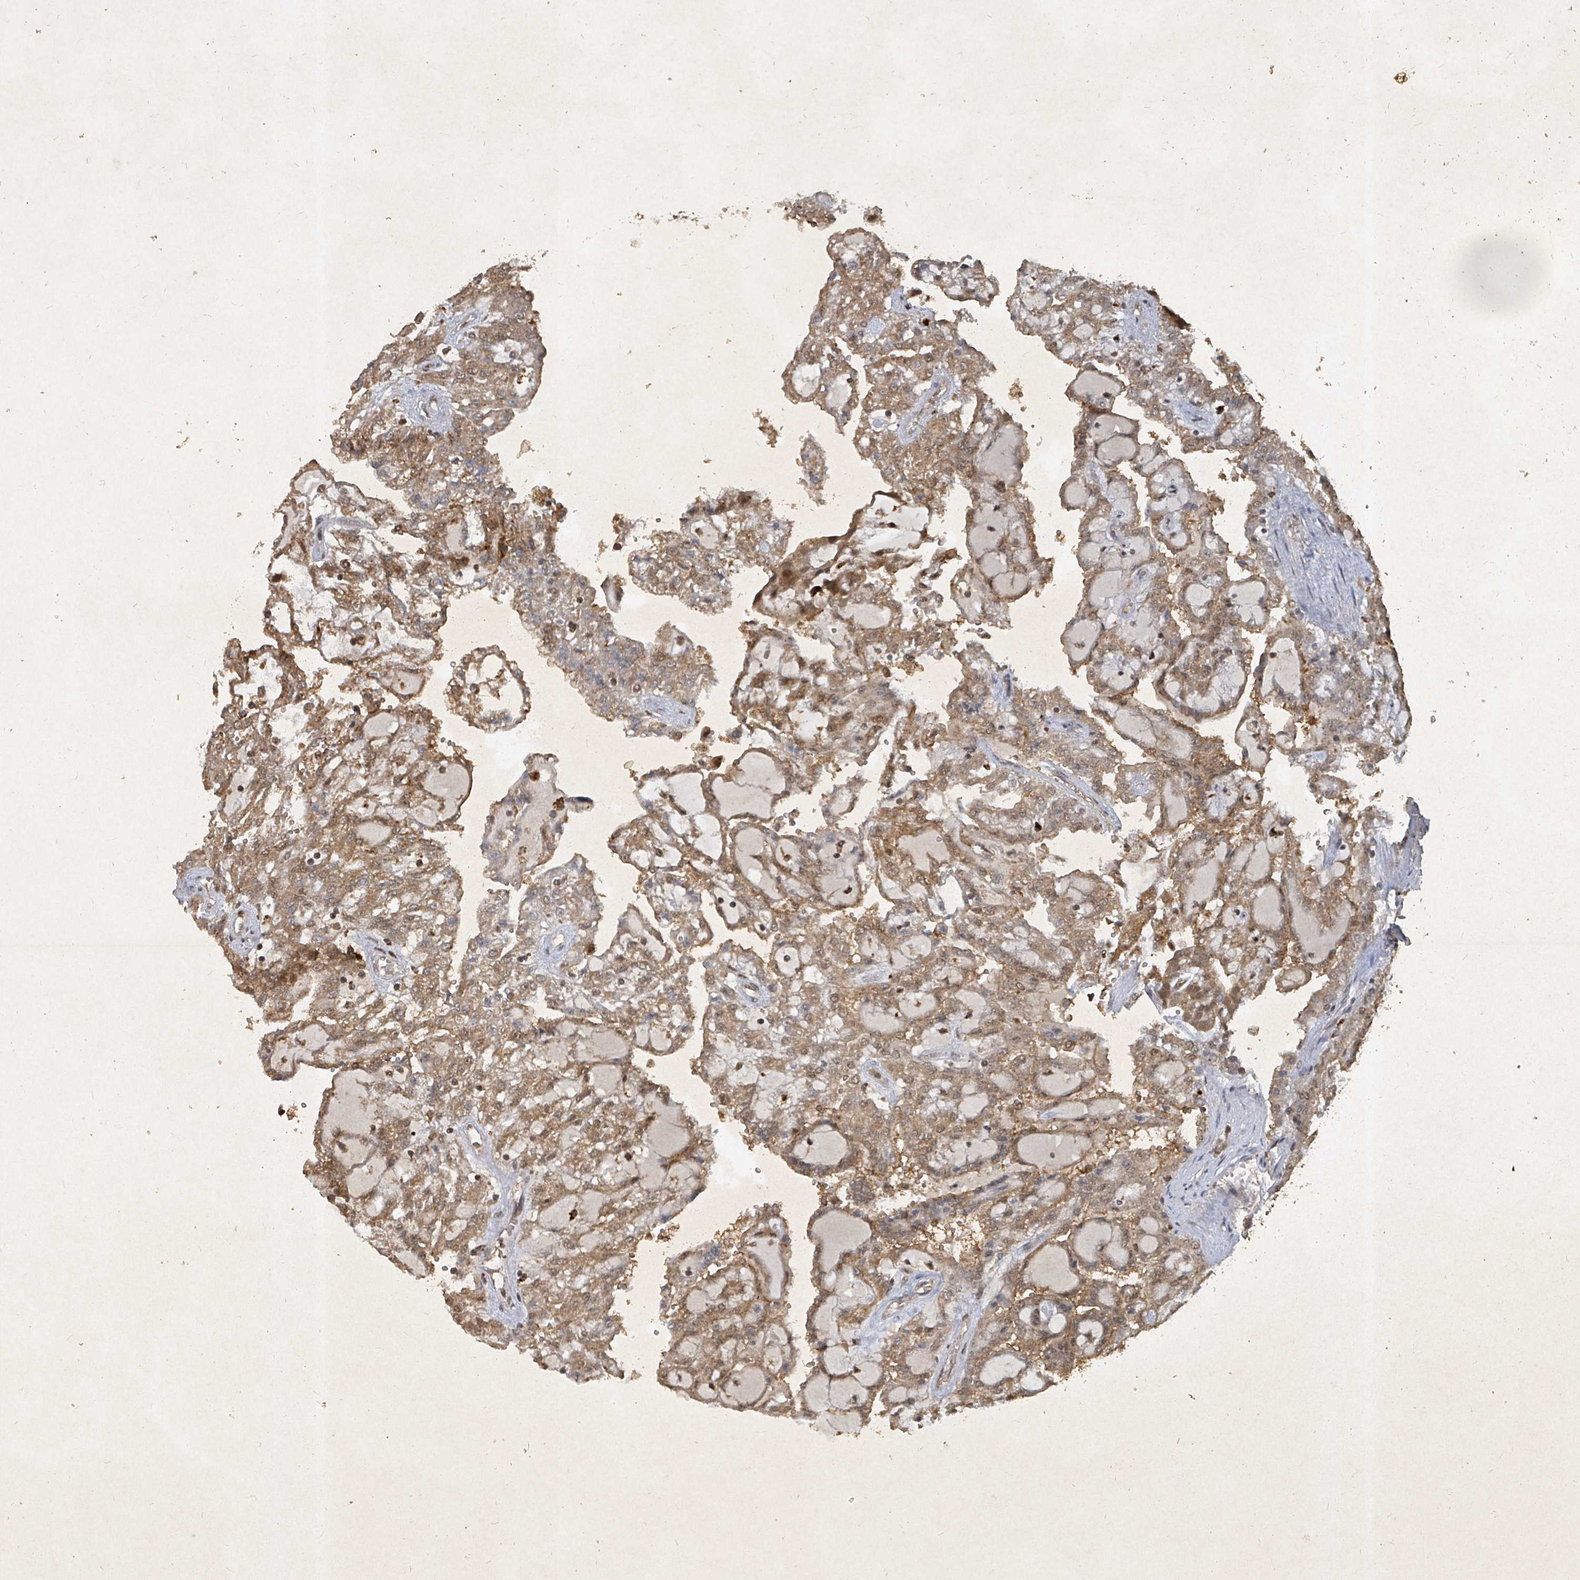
{"staining": {"intensity": "moderate", "quantity": ">75%", "location": "cytoplasmic/membranous,nuclear"}, "tissue": "renal cancer", "cell_type": "Tumor cells", "image_type": "cancer", "snomed": [{"axis": "morphology", "description": "Adenocarcinoma, NOS"}, {"axis": "topography", "description": "Kidney"}], "caption": "IHC (DAB (3,3'-diaminobenzidine)) staining of renal adenocarcinoma reveals moderate cytoplasmic/membranous and nuclear protein staining in about >75% of tumor cells.", "gene": "KDM4E", "patient": {"sex": "male", "age": 63}}